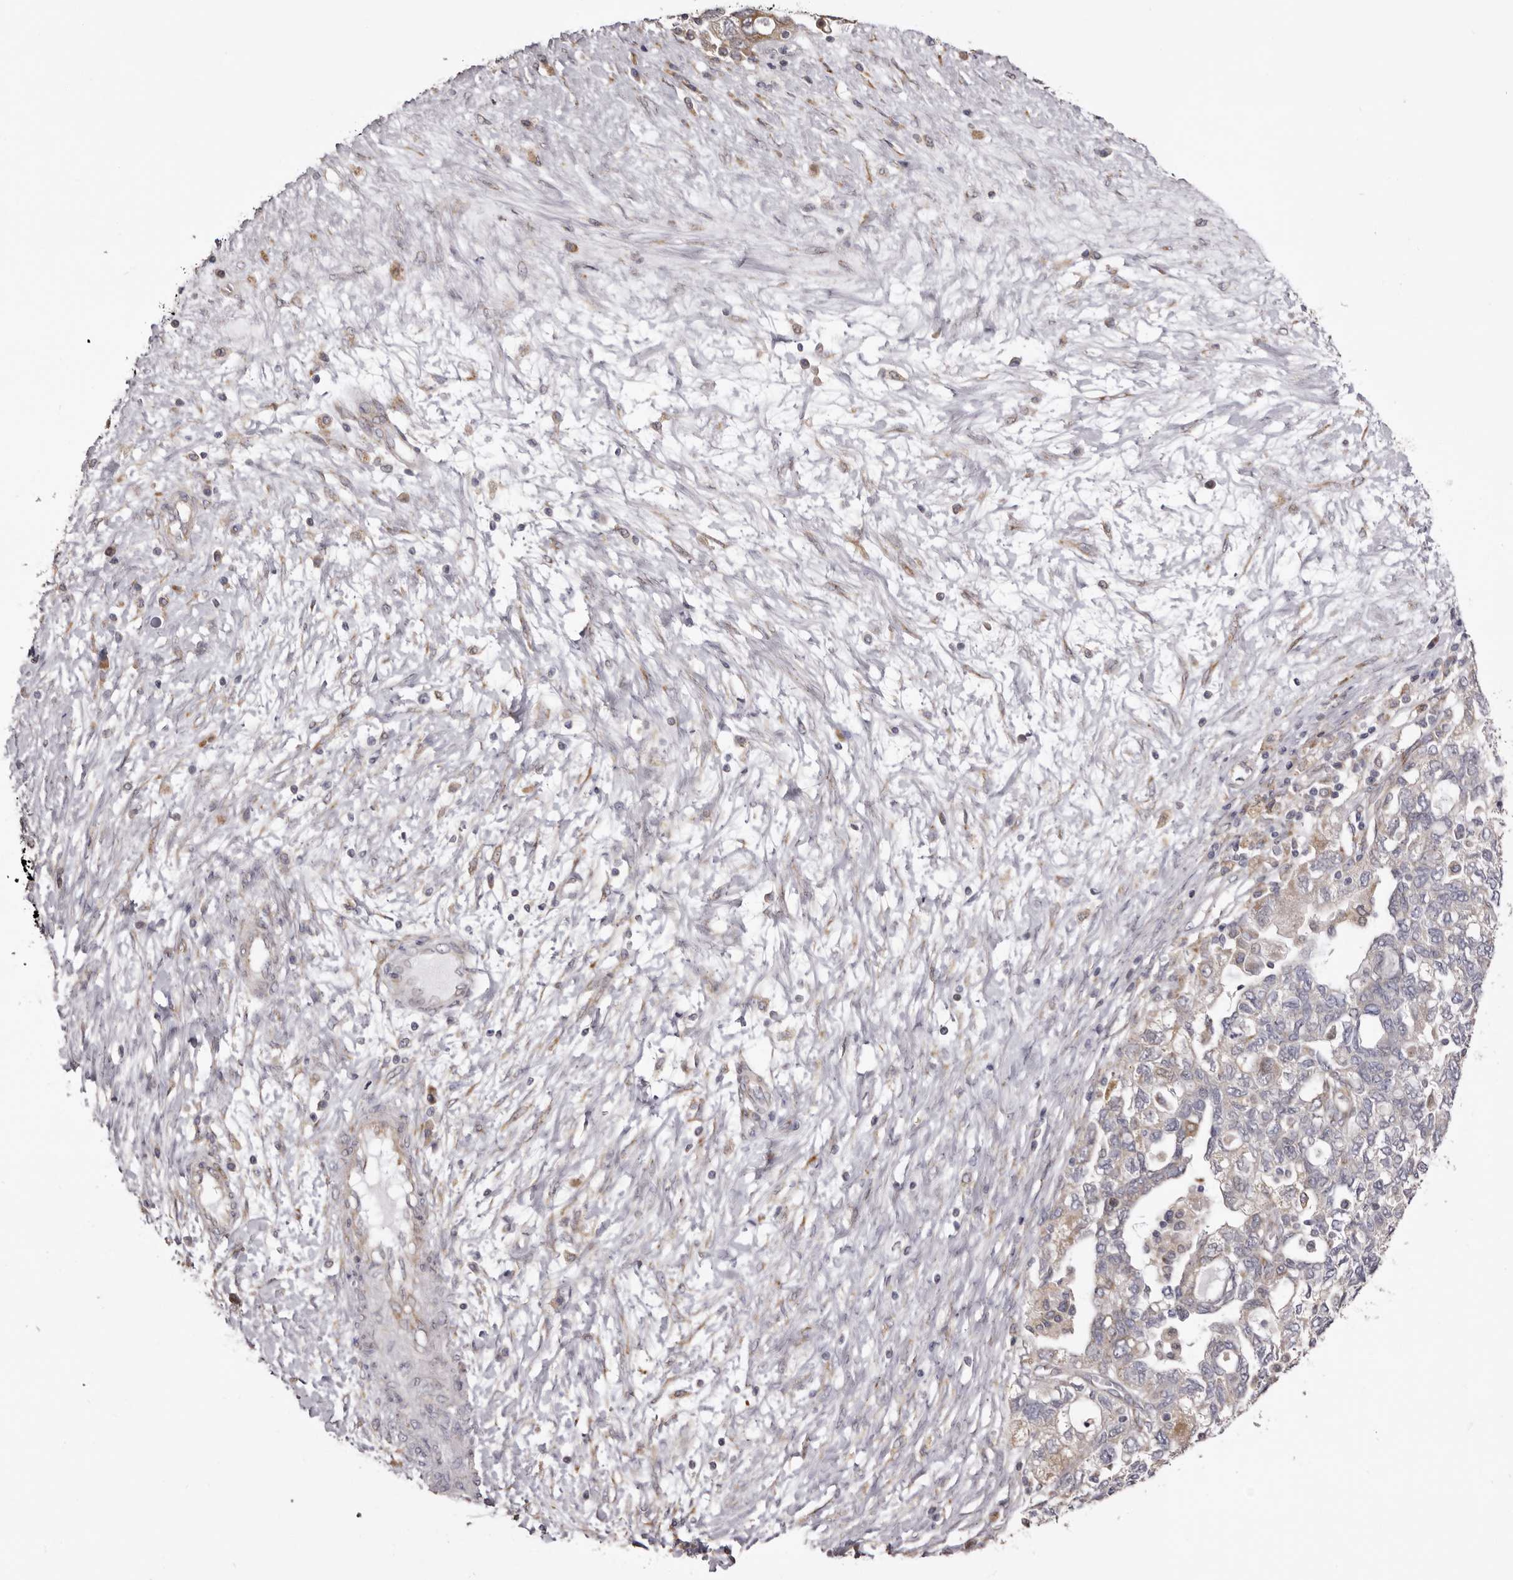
{"staining": {"intensity": "weak", "quantity": "<25%", "location": "cytoplasmic/membranous"}, "tissue": "ovarian cancer", "cell_type": "Tumor cells", "image_type": "cancer", "snomed": [{"axis": "morphology", "description": "Carcinoma, NOS"}, {"axis": "morphology", "description": "Cystadenocarcinoma, serous, NOS"}, {"axis": "topography", "description": "Ovary"}], "caption": "Tumor cells show no significant expression in ovarian carcinoma. The staining was performed using DAB (3,3'-diaminobenzidine) to visualize the protein expression in brown, while the nuclei were stained in blue with hematoxylin (Magnification: 20x).", "gene": "PIGX", "patient": {"sex": "female", "age": 69}}